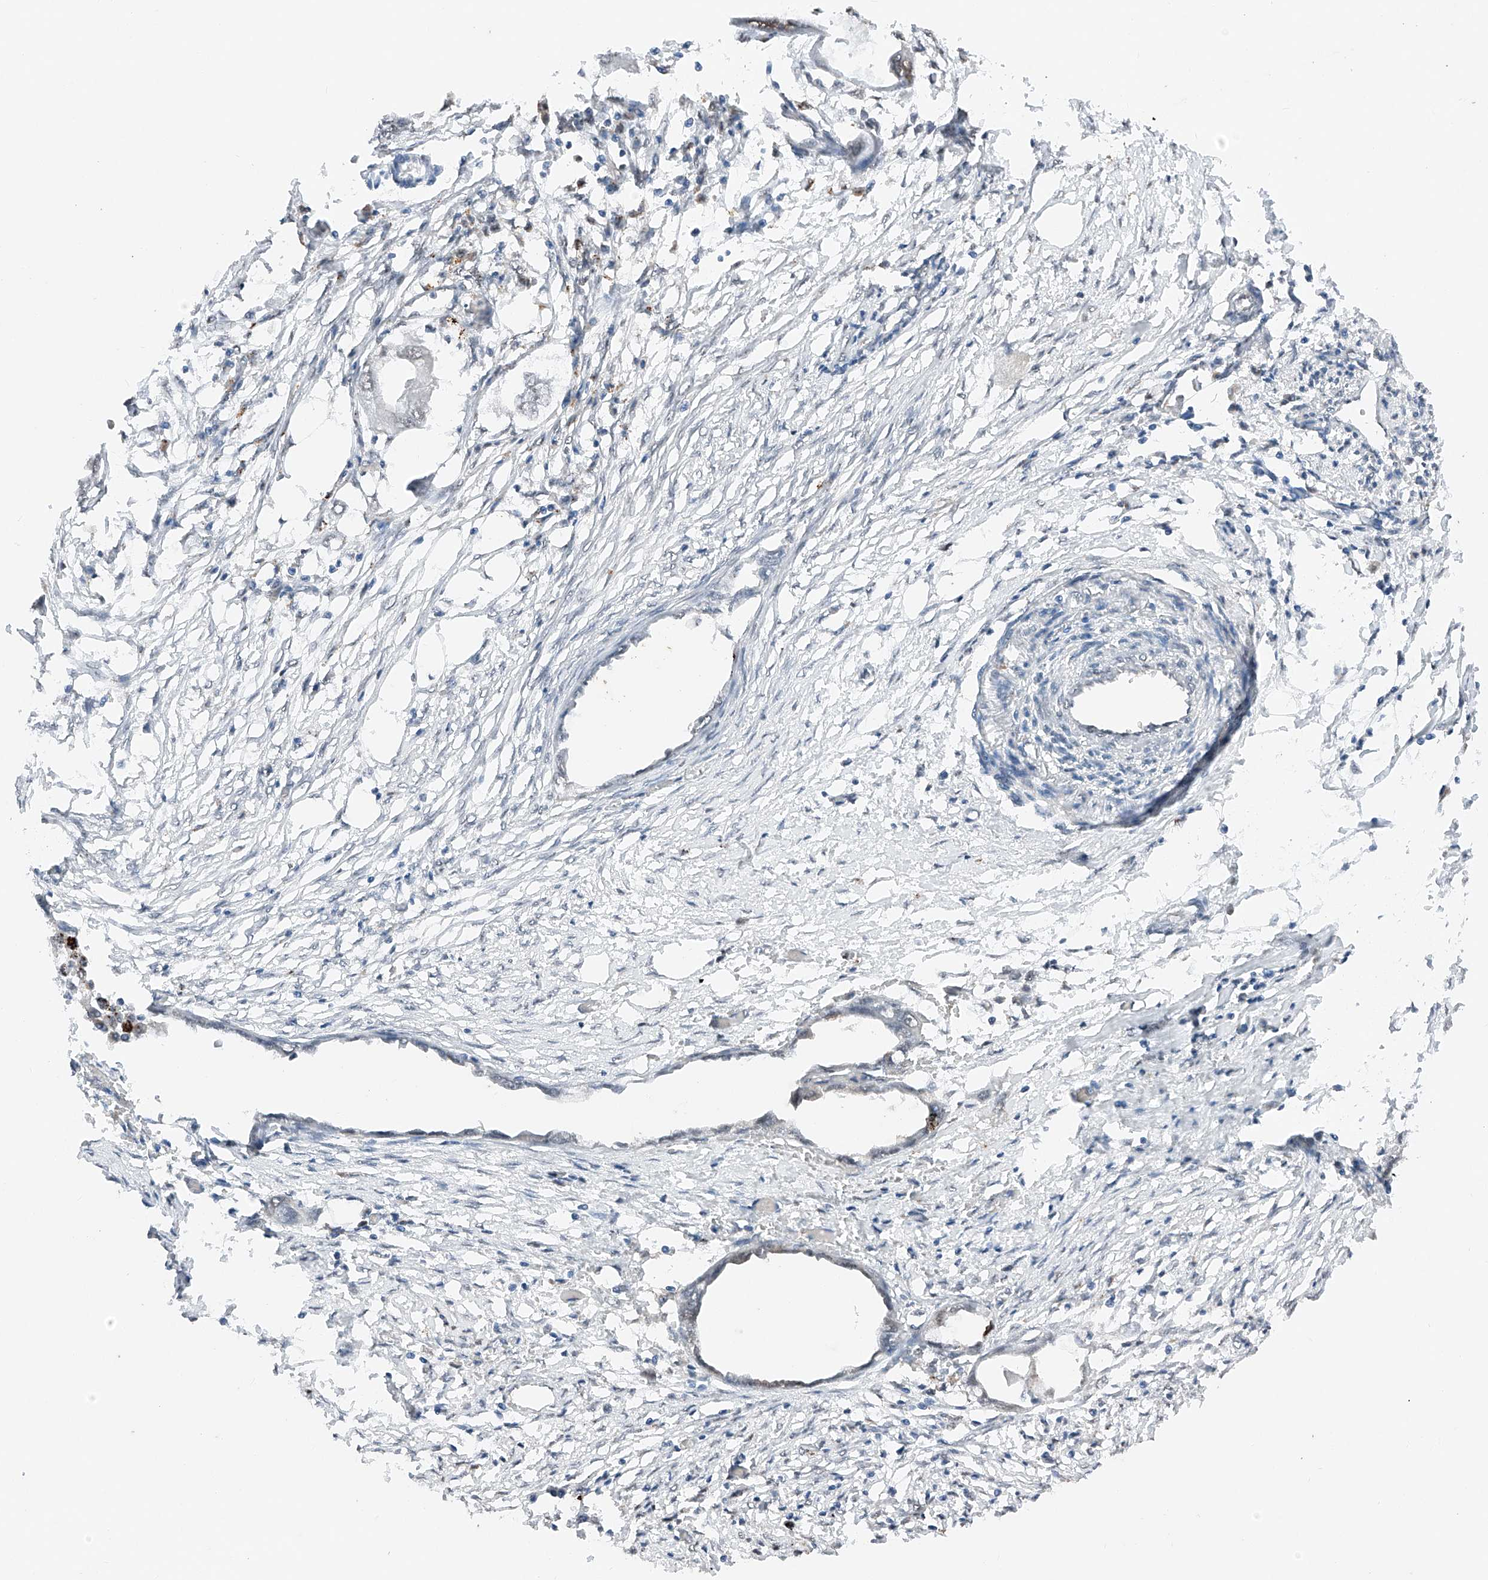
{"staining": {"intensity": "negative", "quantity": "none", "location": "none"}, "tissue": "endometrial cancer", "cell_type": "Tumor cells", "image_type": "cancer", "snomed": [{"axis": "morphology", "description": "Adenocarcinoma, NOS"}, {"axis": "morphology", "description": "Adenocarcinoma, metastatic, NOS"}, {"axis": "topography", "description": "Adipose tissue"}, {"axis": "topography", "description": "Endometrium"}], "caption": "This histopathology image is of metastatic adenocarcinoma (endometrial) stained with IHC to label a protein in brown with the nuclei are counter-stained blue. There is no staining in tumor cells. The staining is performed using DAB brown chromogen with nuclei counter-stained in using hematoxylin.", "gene": "TBX4", "patient": {"sex": "female", "age": 67}}